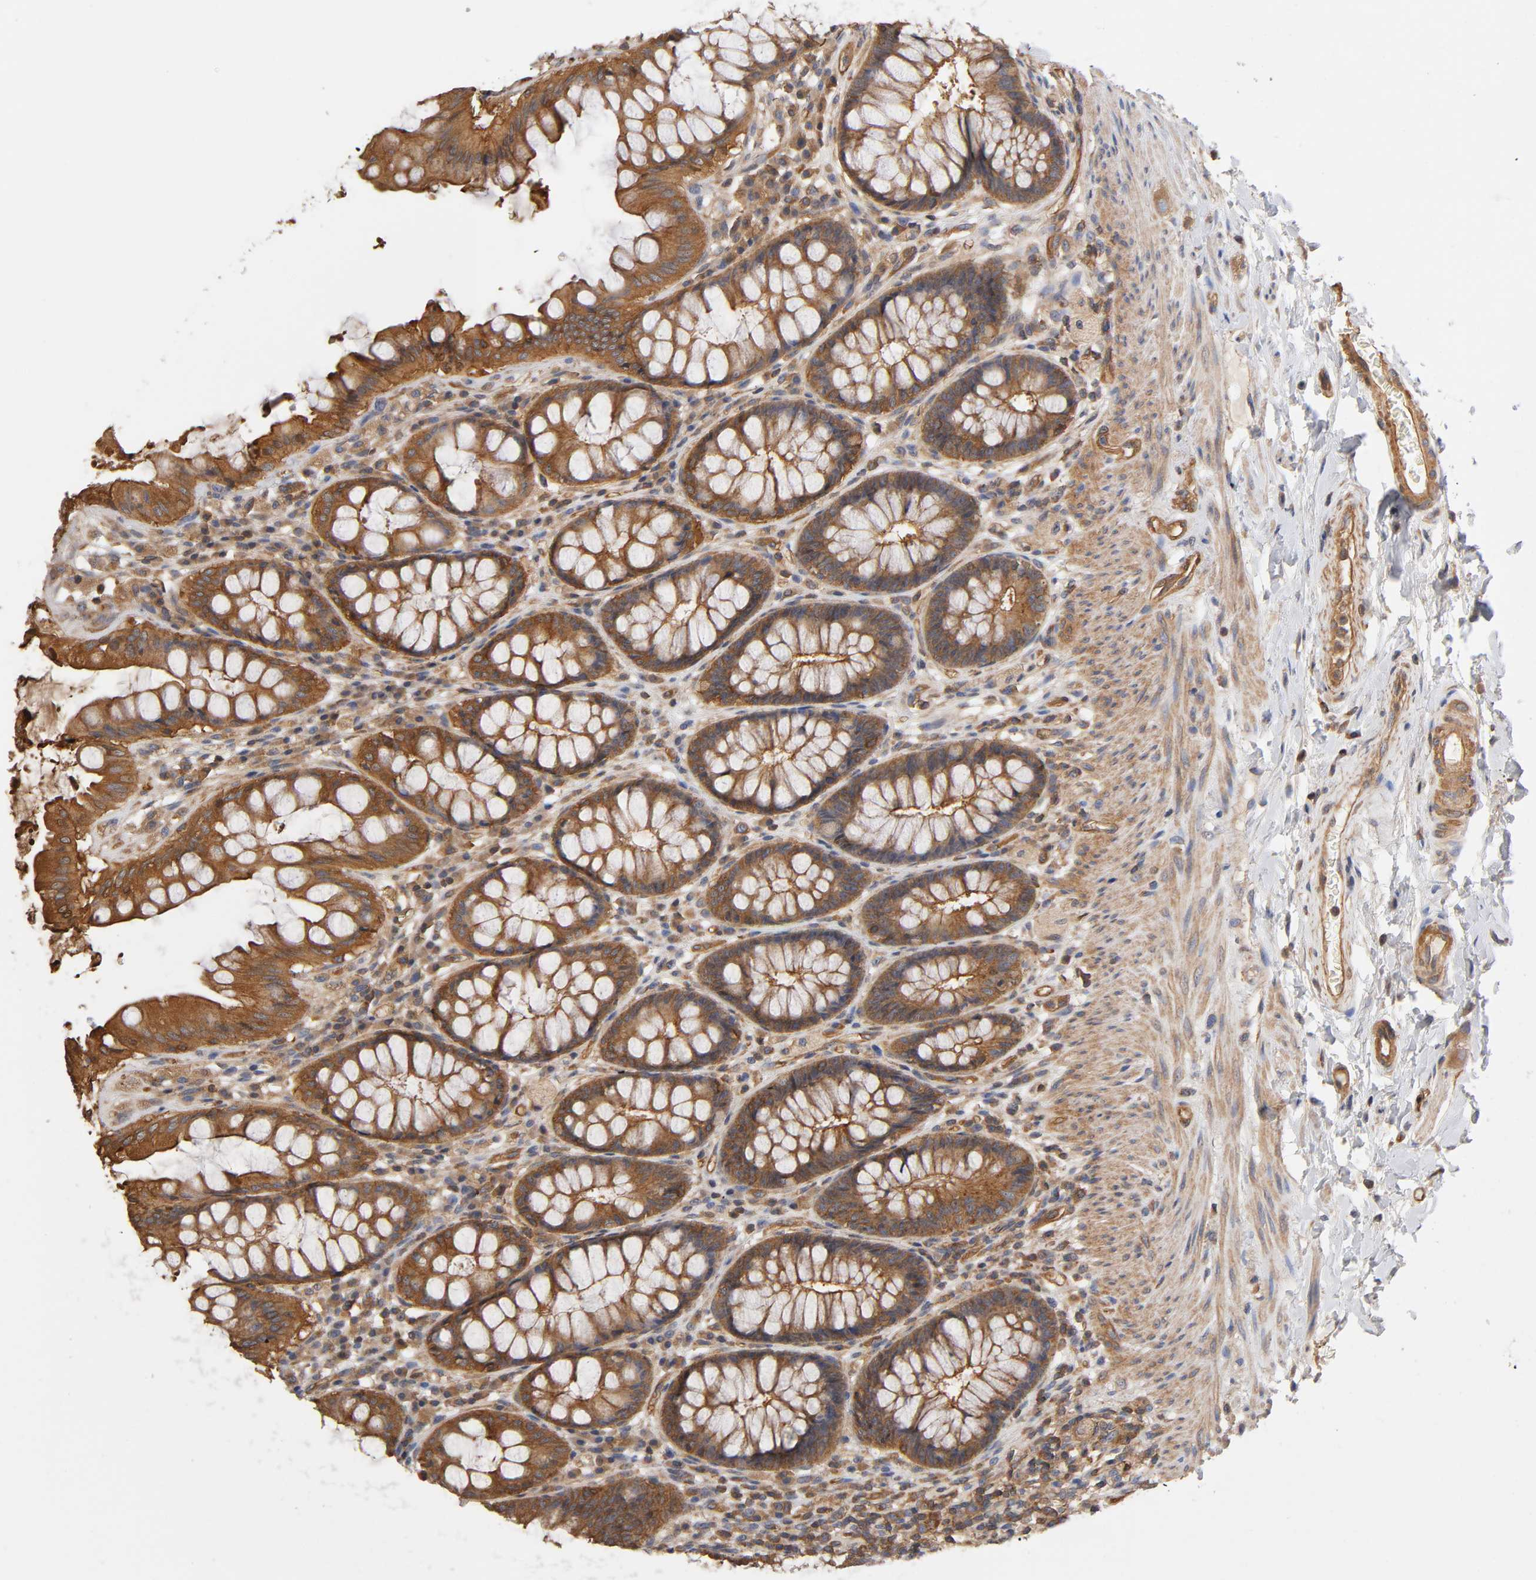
{"staining": {"intensity": "strong", "quantity": ">75%", "location": "cytoplasmic/membranous"}, "tissue": "rectum", "cell_type": "Glandular cells", "image_type": "normal", "snomed": [{"axis": "morphology", "description": "Normal tissue, NOS"}, {"axis": "topography", "description": "Rectum"}], "caption": "Strong cytoplasmic/membranous protein expression is seen in approximately >75% of glandular cells in rectum. Ihc stains the protein in brown and the nuclei are stained blue.", "gene": "LAMTOR2", "patient": {"sex": "female", "age": 46}}